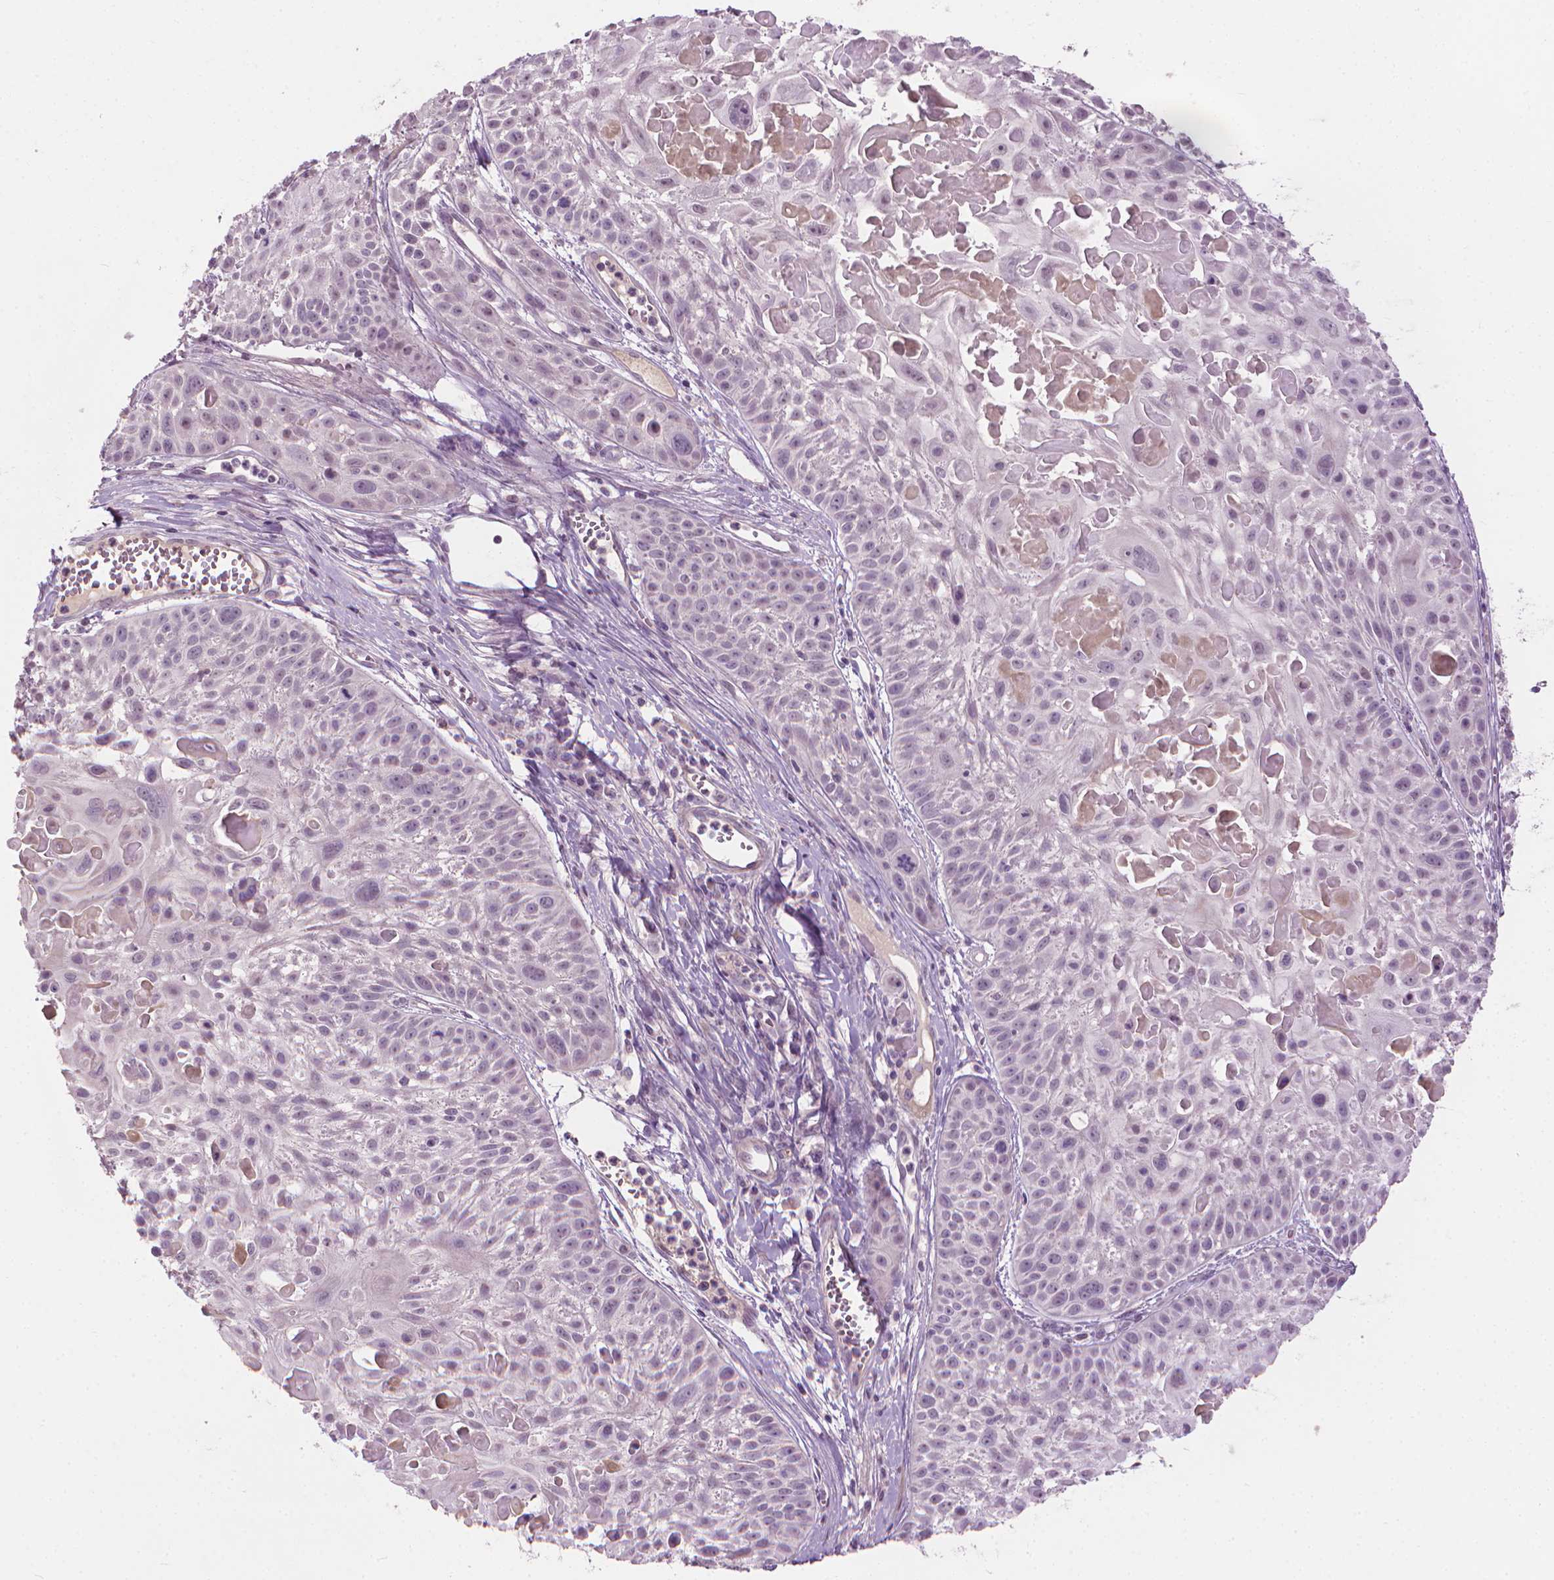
{"staining": {"intensity": "negative", "quantity": "none", "location": "none"}, "tissue": "skin cancer", "cell_type": "Tumor cells", "image_type": "cancer", "snomed": [{"axis": "morphology", "description": "Squamous cell carcinoma, NOS"}, {"axis": "topography", "description": "Skin"}, {"axis": "topography", "description": "Anal"}], "caption": "This is a image of immunohistochemistry staining of skin squamous cell carcinoma, which shows no staining in tumor cells.", "gene": "SAXO2", "patient": {"sex": "female", "age": 75}}